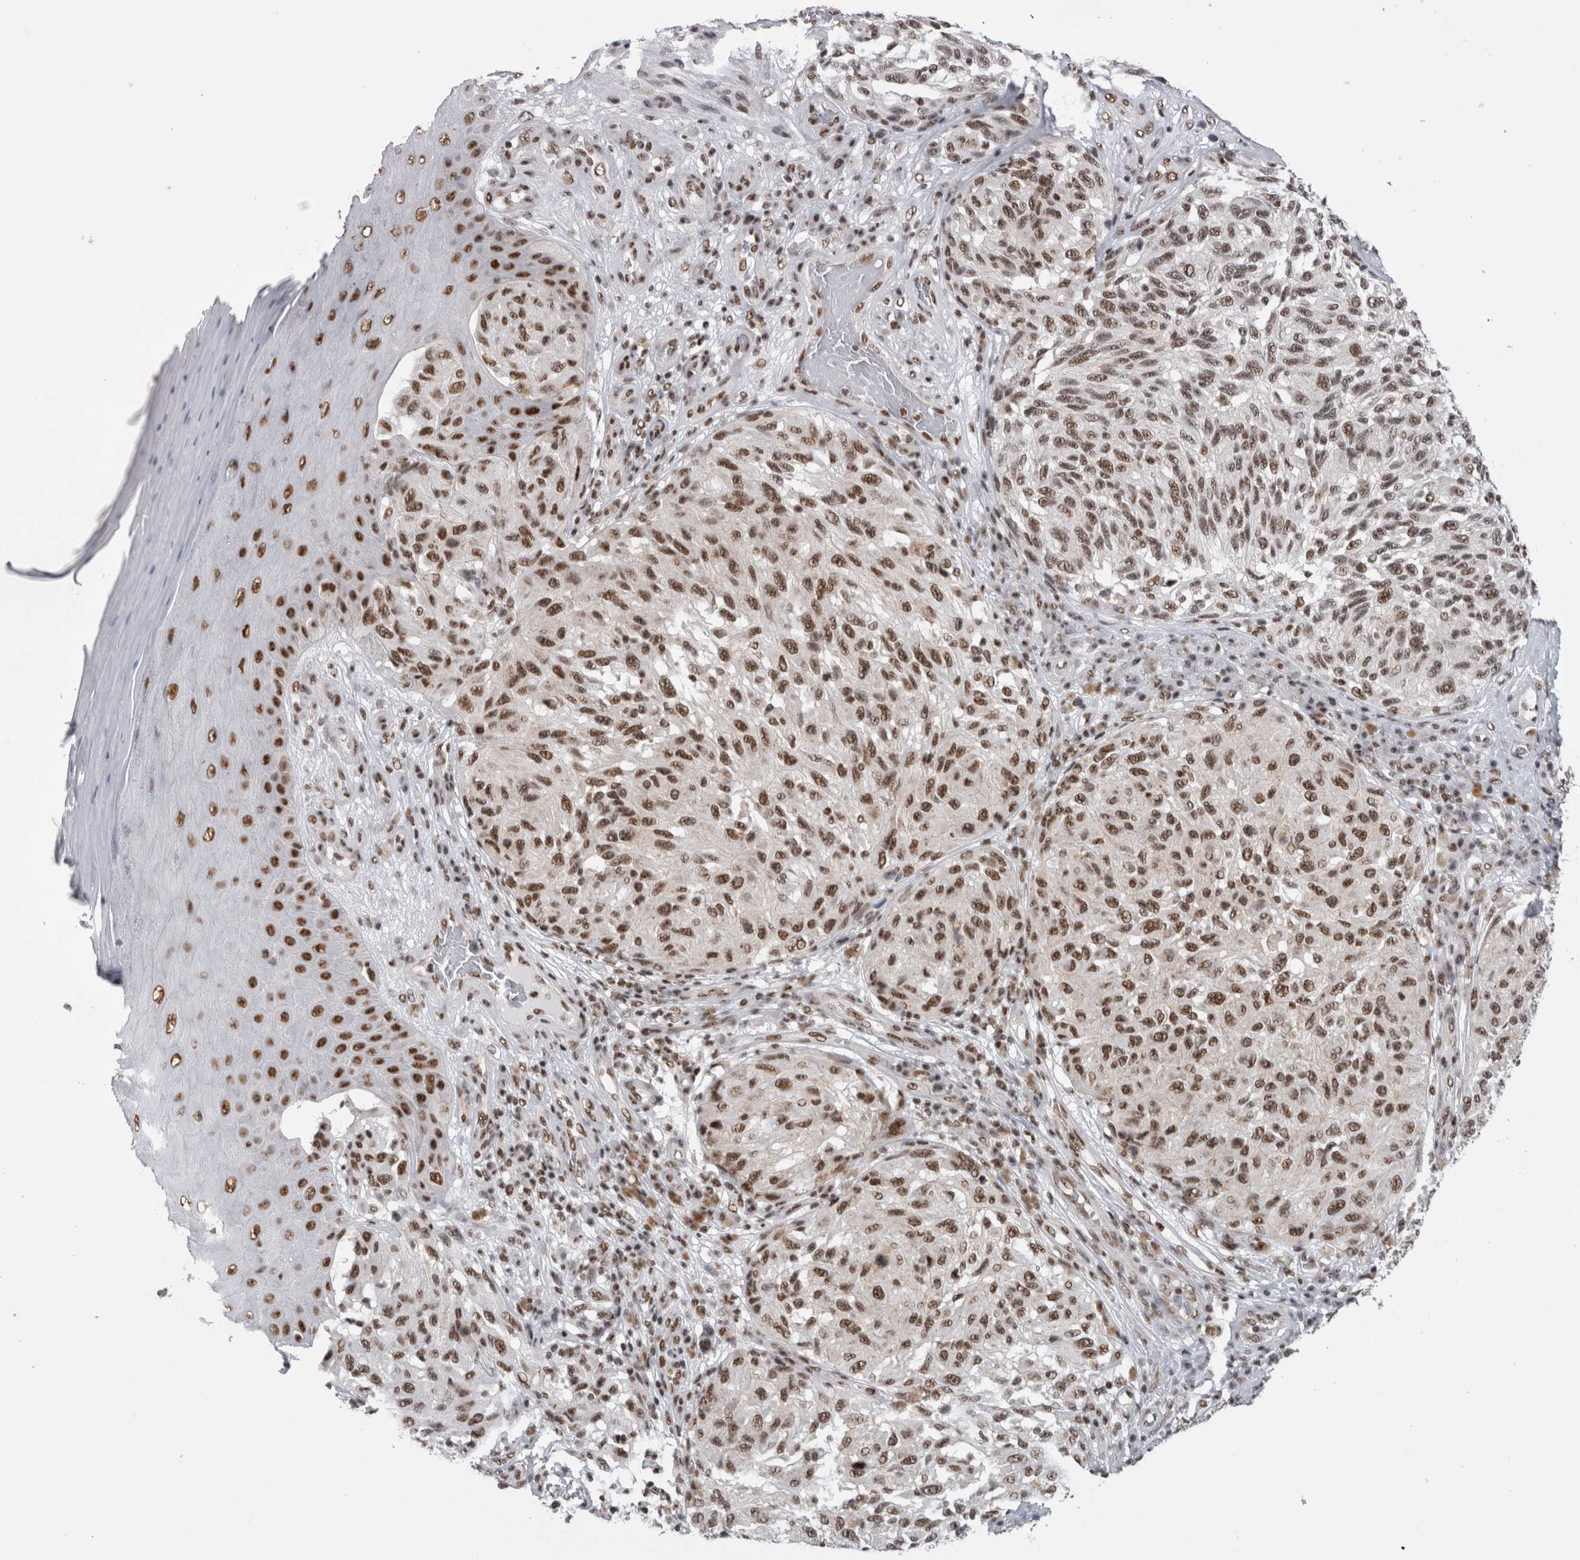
{"staining": {"intensity": "moderate", "quantity": ">75%", "location": "nuclear"}, "tissue": "melanoma", "cell_type": "Tumor cells", "image_type": "cancer", "snomed": [{"axis": "morphology", "description": "Malignant melanoma, NOS"}, {"axis": "topography", "description": "Skin"}], "caption": "Immunohistochemistry (IHC) micrograph of neoplastic tissue: human melanoma stained using IHC exhibits medium levels of moderate protein expression localized specifically in the nuclear of tumor cells, appearing as a nuclear brown color.", "gene": "CDK11A", "patient": {"sex": "female", "age": 73}}